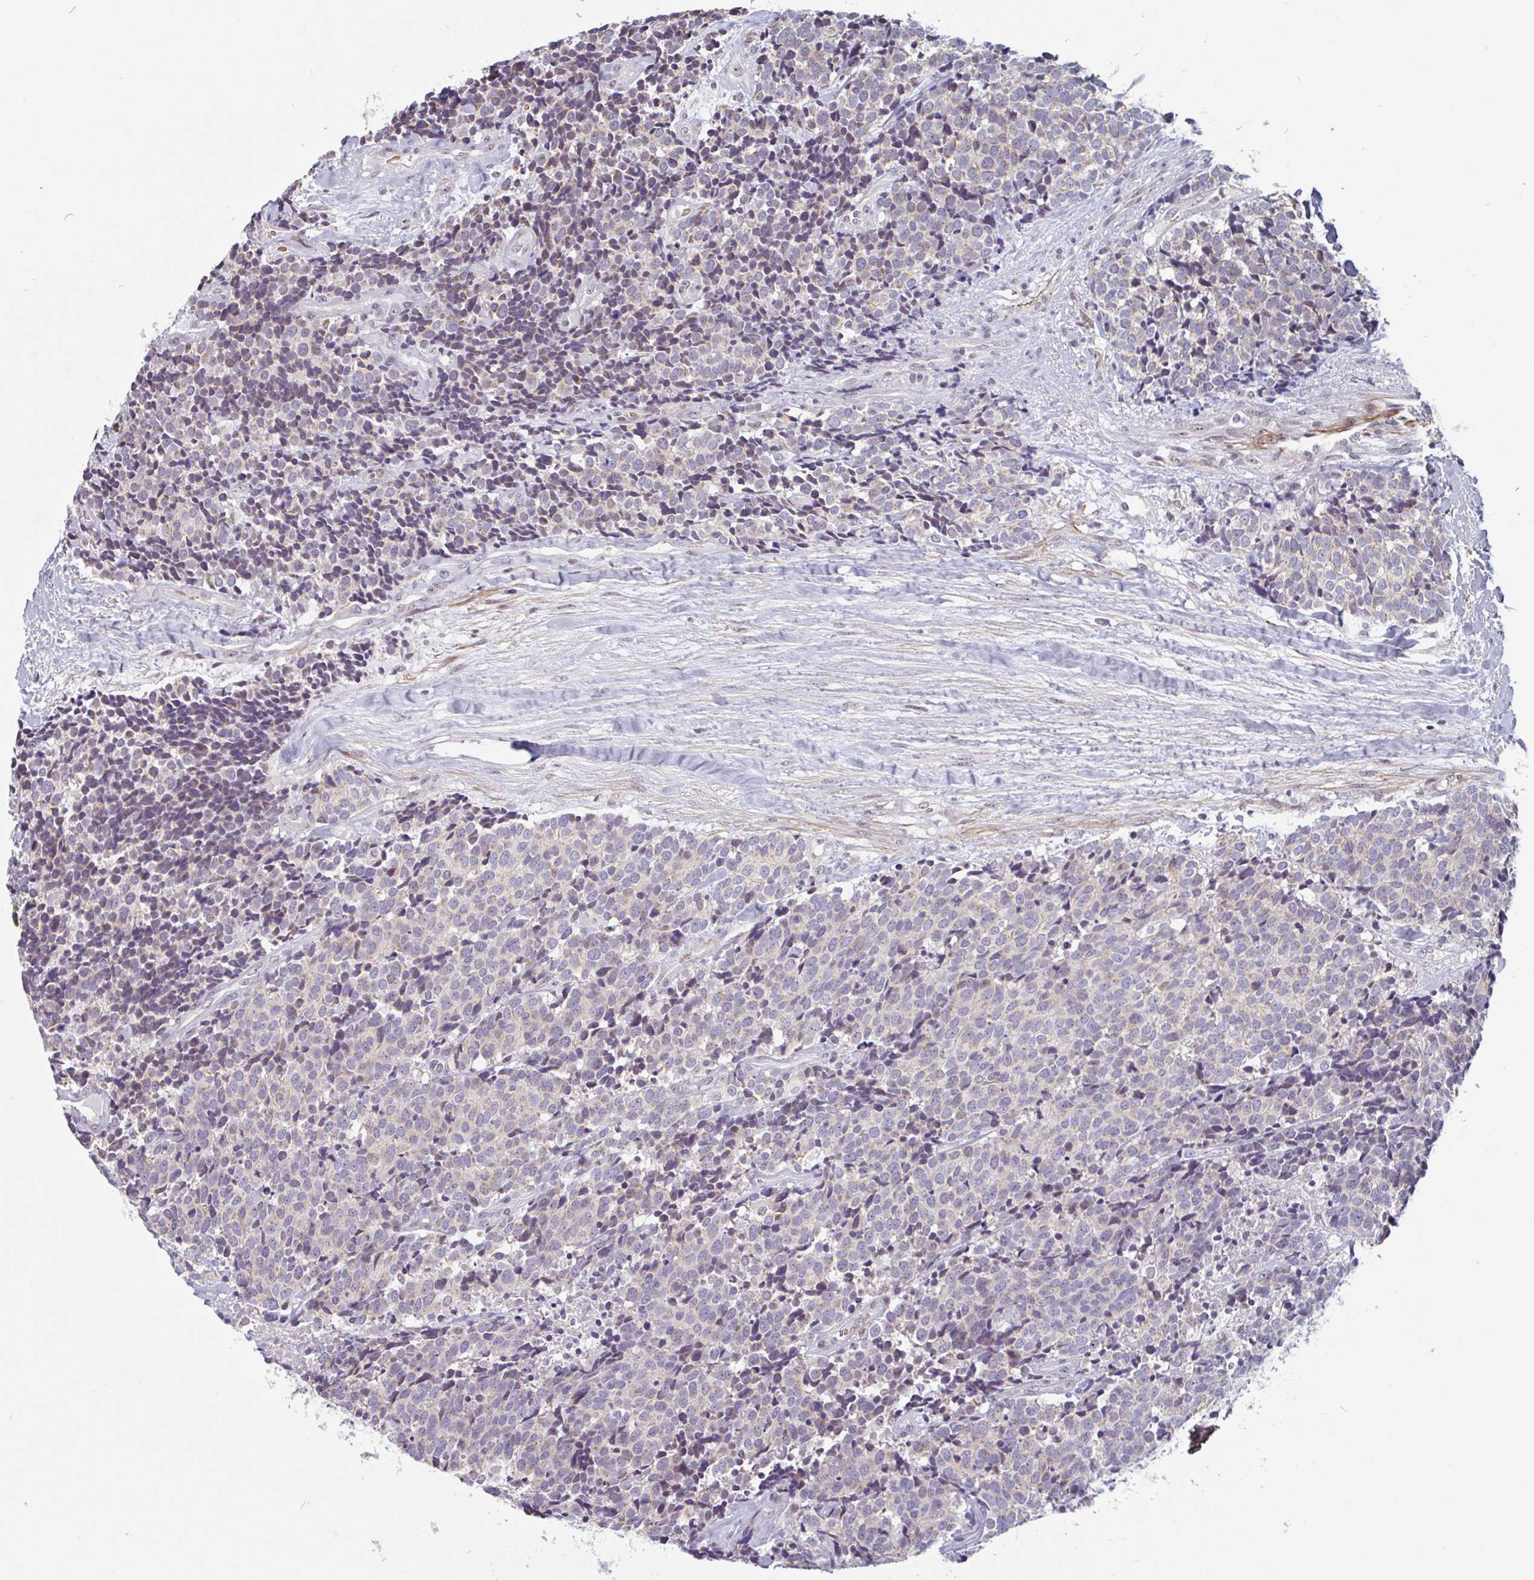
{"staining": {"intensity": "weak", "quantity": "<25%", "location": "cytoplasmic/membranous"}, "tissue": "carcinoid", "cell_type": "Tumor cells", "image_type": "cancer", "snomed": [{"axis": "morphology", "description": "Carcinoid, malignant, NOS"}, {"axis": "topography", "description": "Skin"}], "caption": "IHC of malignant carcinoid exhibits no positivity in tumor cells.", "gene": "TMEM119", "patient": {"sex": "female", "age": 79}}